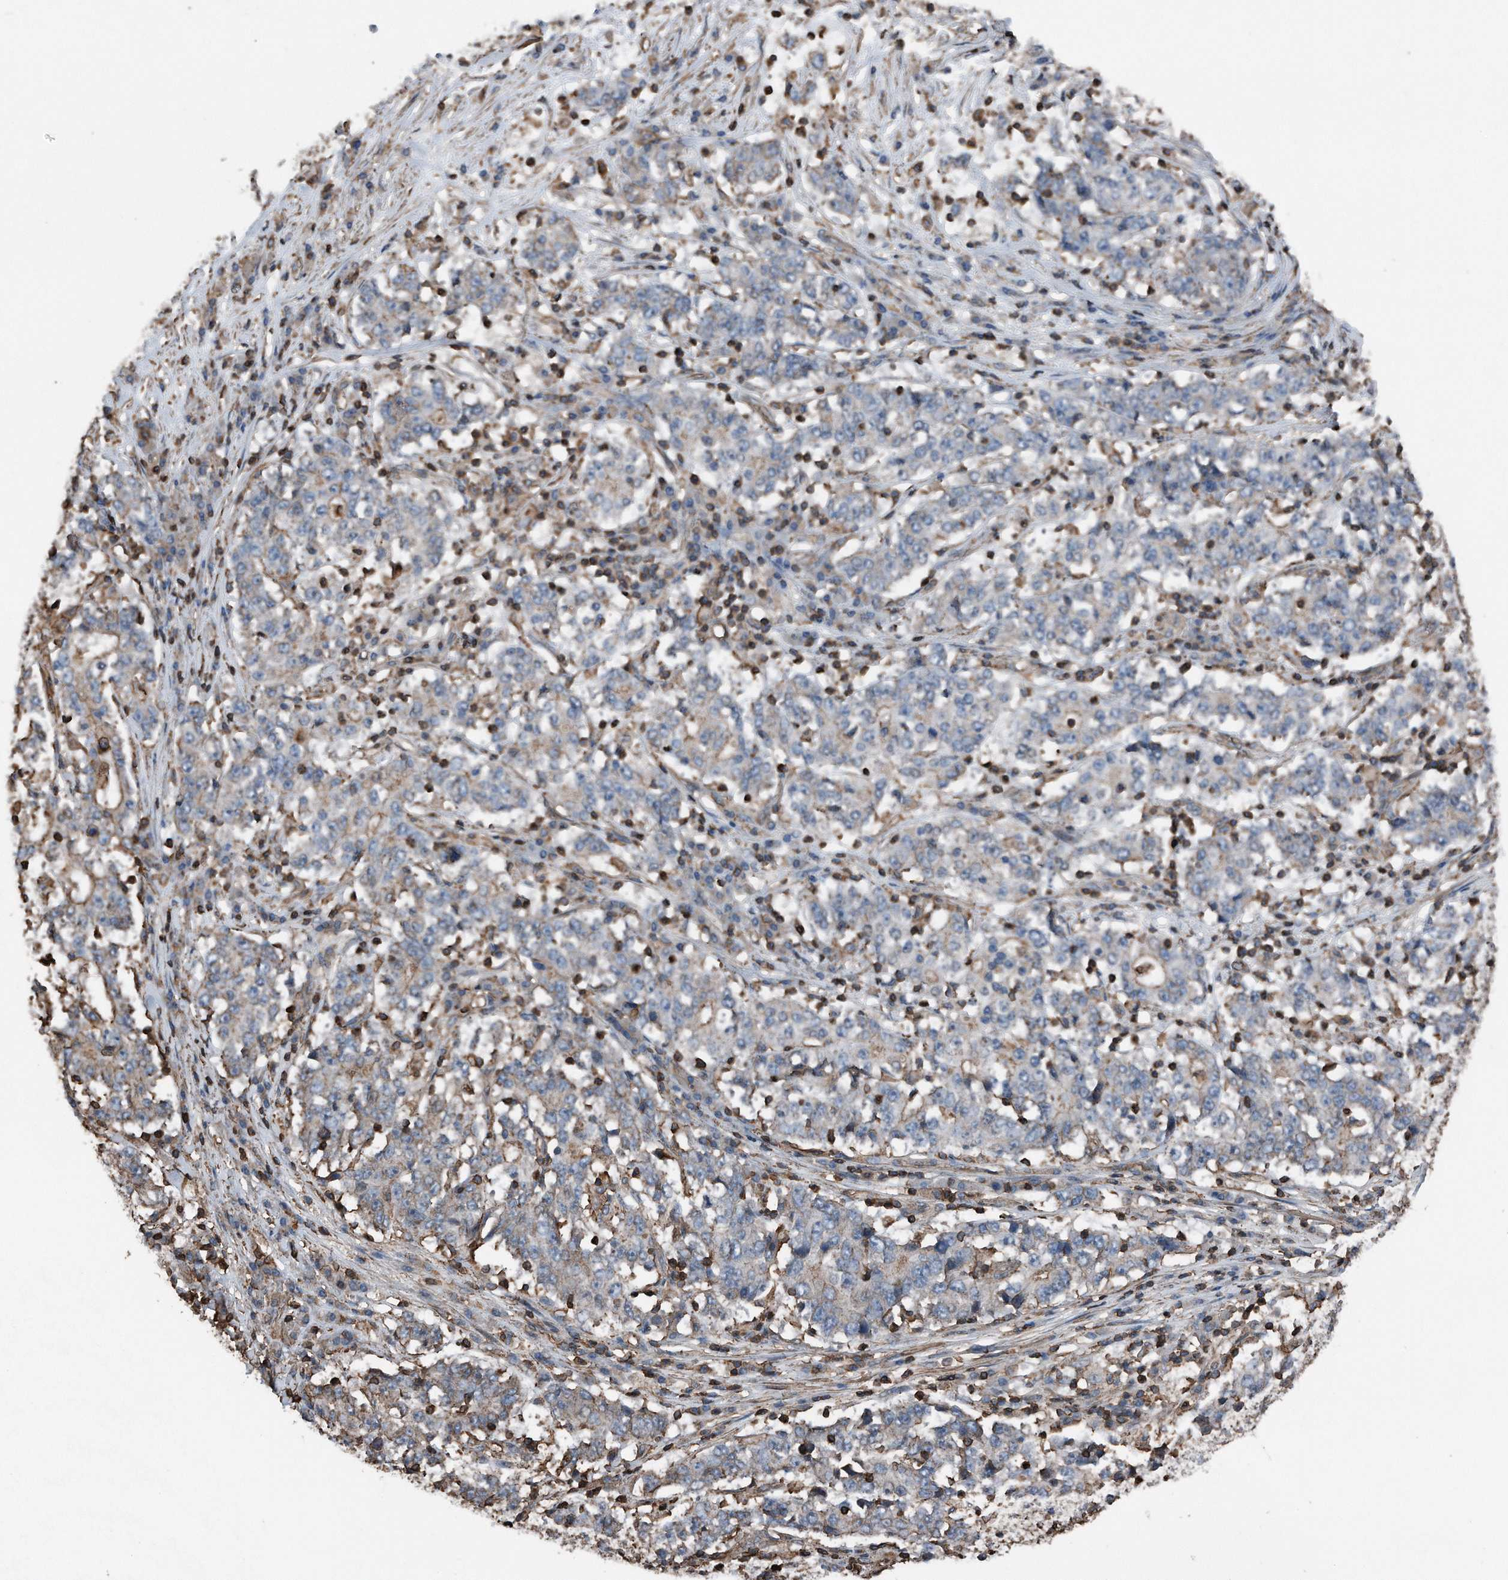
{"staining": {"intensity": "weak", "quantity": "25%-75%", "location": "cytoplasmic/membranous"}, "tissue": "stomach cancer", "cell_type": "Tumor cells", "image_type": "cancer", "snomed": [{"axis": "morphology", "description": "Adenocarcinoma, NOS"}, {"axis": "topography", "description": "Stomach"}], "caption": "Human adenocarcinoma (stomach) stained for a protein (brown) reveals weak cytoplasmic/membranous positive staining in approximately 25%-75% of tumor cells.", "gene": "RSPO3", "patient": {"sex": "male", "age": 59}}